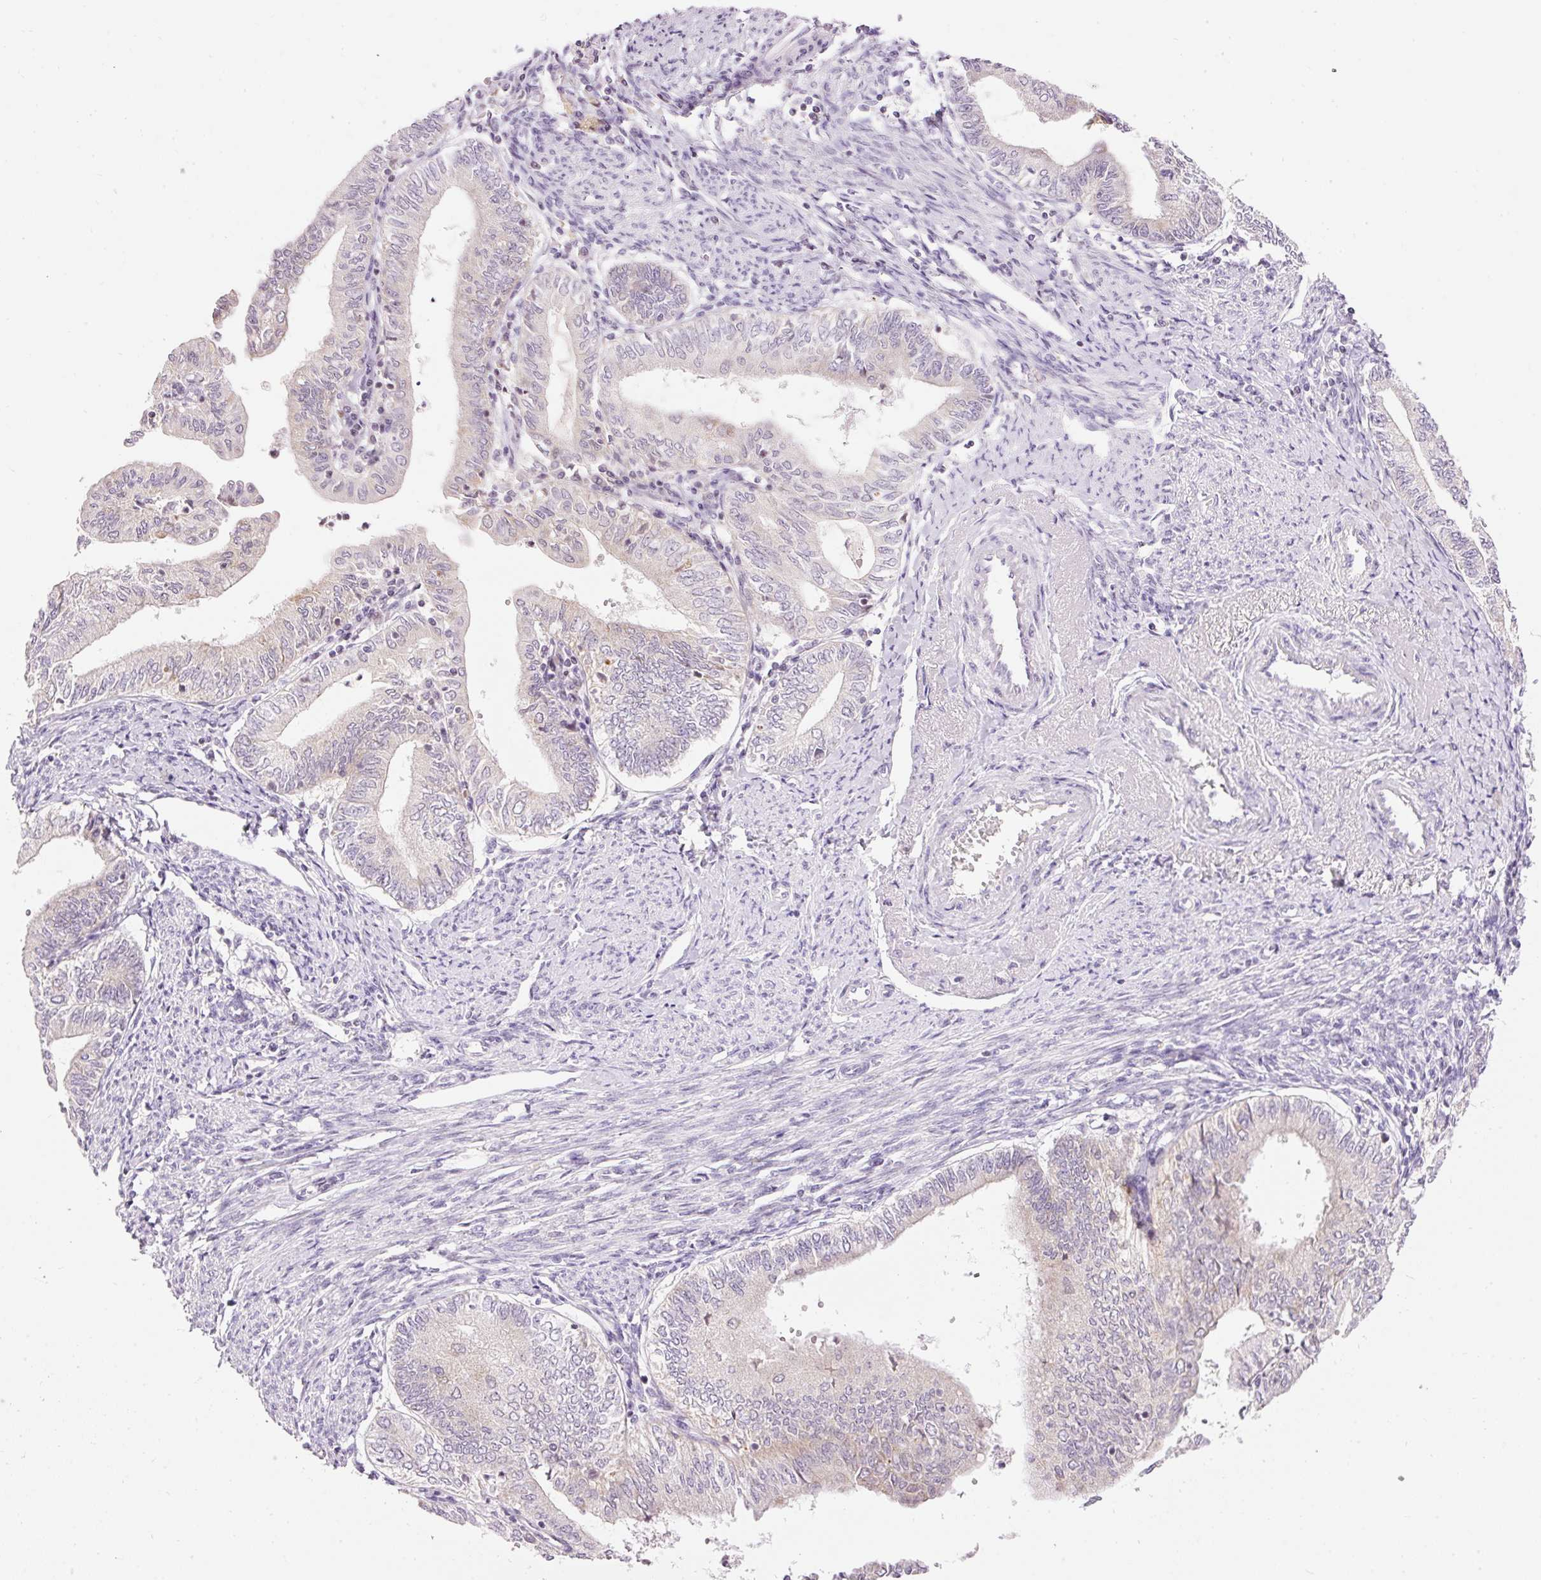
{"staining": {"intensity": "negative", "quantity": "none", "location": "none"}, "tissue": "endometrial cancer", "cell_type": "Tumor cells", "image_type": "cancer", "snomed": [{"axis": "morphology", "description": "Adenocarcinoma, NOS"}, {"axis": "topography", "description": "Endometrium"}], "caption": "DAB immunohistochemical staining of human endometrial cancer (adenocarcinoma) reveals no significant expression in tumor cells.", "gene": "ABHD11", "patient": {"sex": "female", "age": 66}}